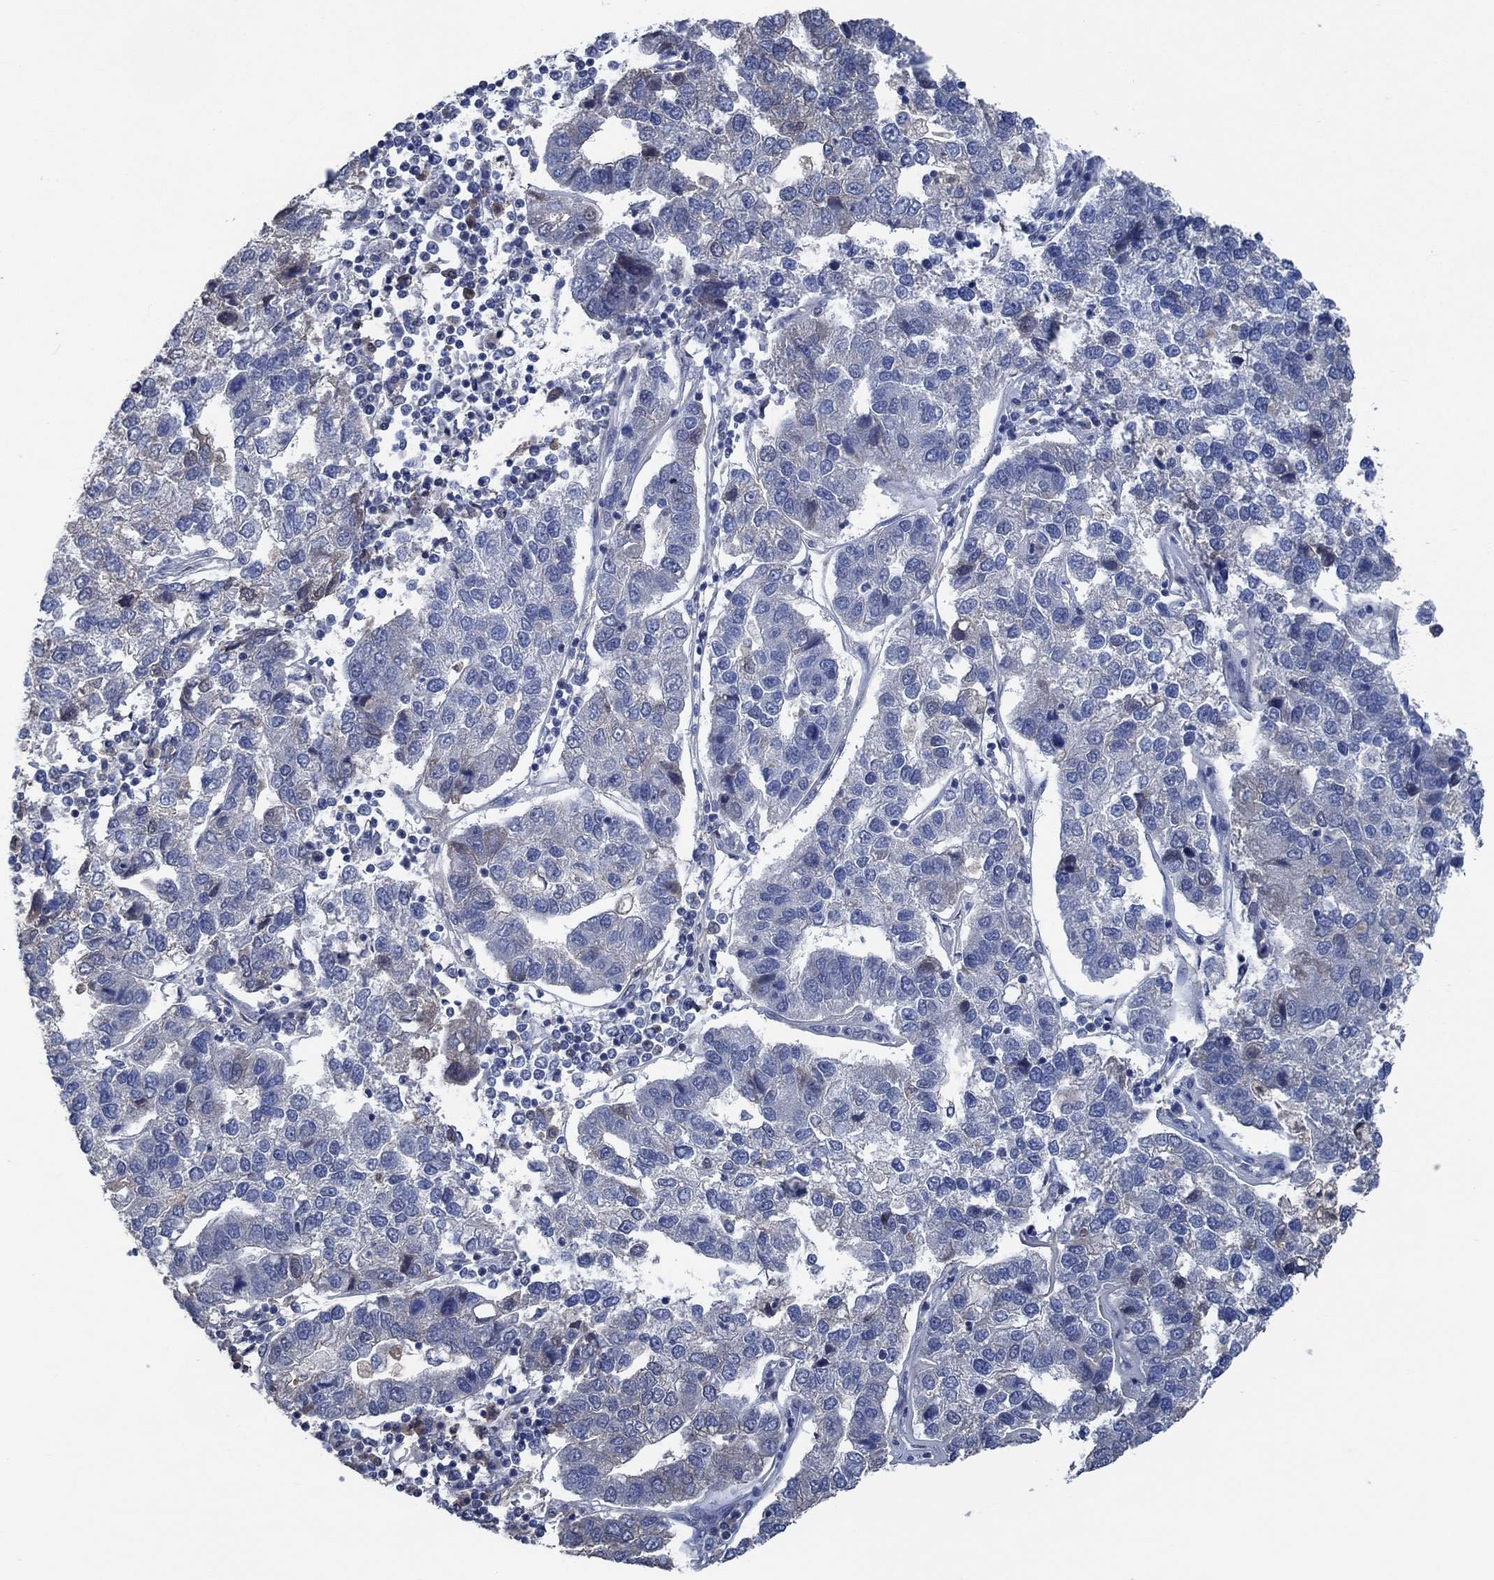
{"staining": {"intensity": "negative", "quantity": "none", "location": "none"}, "tissue": "pancreatic cancer", "cell_type": "Tumor cells", "image_type": "cancer", "snomed": [{"axis": "morphology", "description": "Adenocarcinoma, NOS"}, {"axis": "topography", "description": "Pancreas"}], "caption": "High power microscopy image of an IHC micrograph of adenocarcinoma (pancreatic), revealing no significant expression in tumor cells. (Immunohistochemistry, brightfield microscopy, high magnification).", "gene": "OBSCN", "patient": {"sex": "female", "age": 61}}